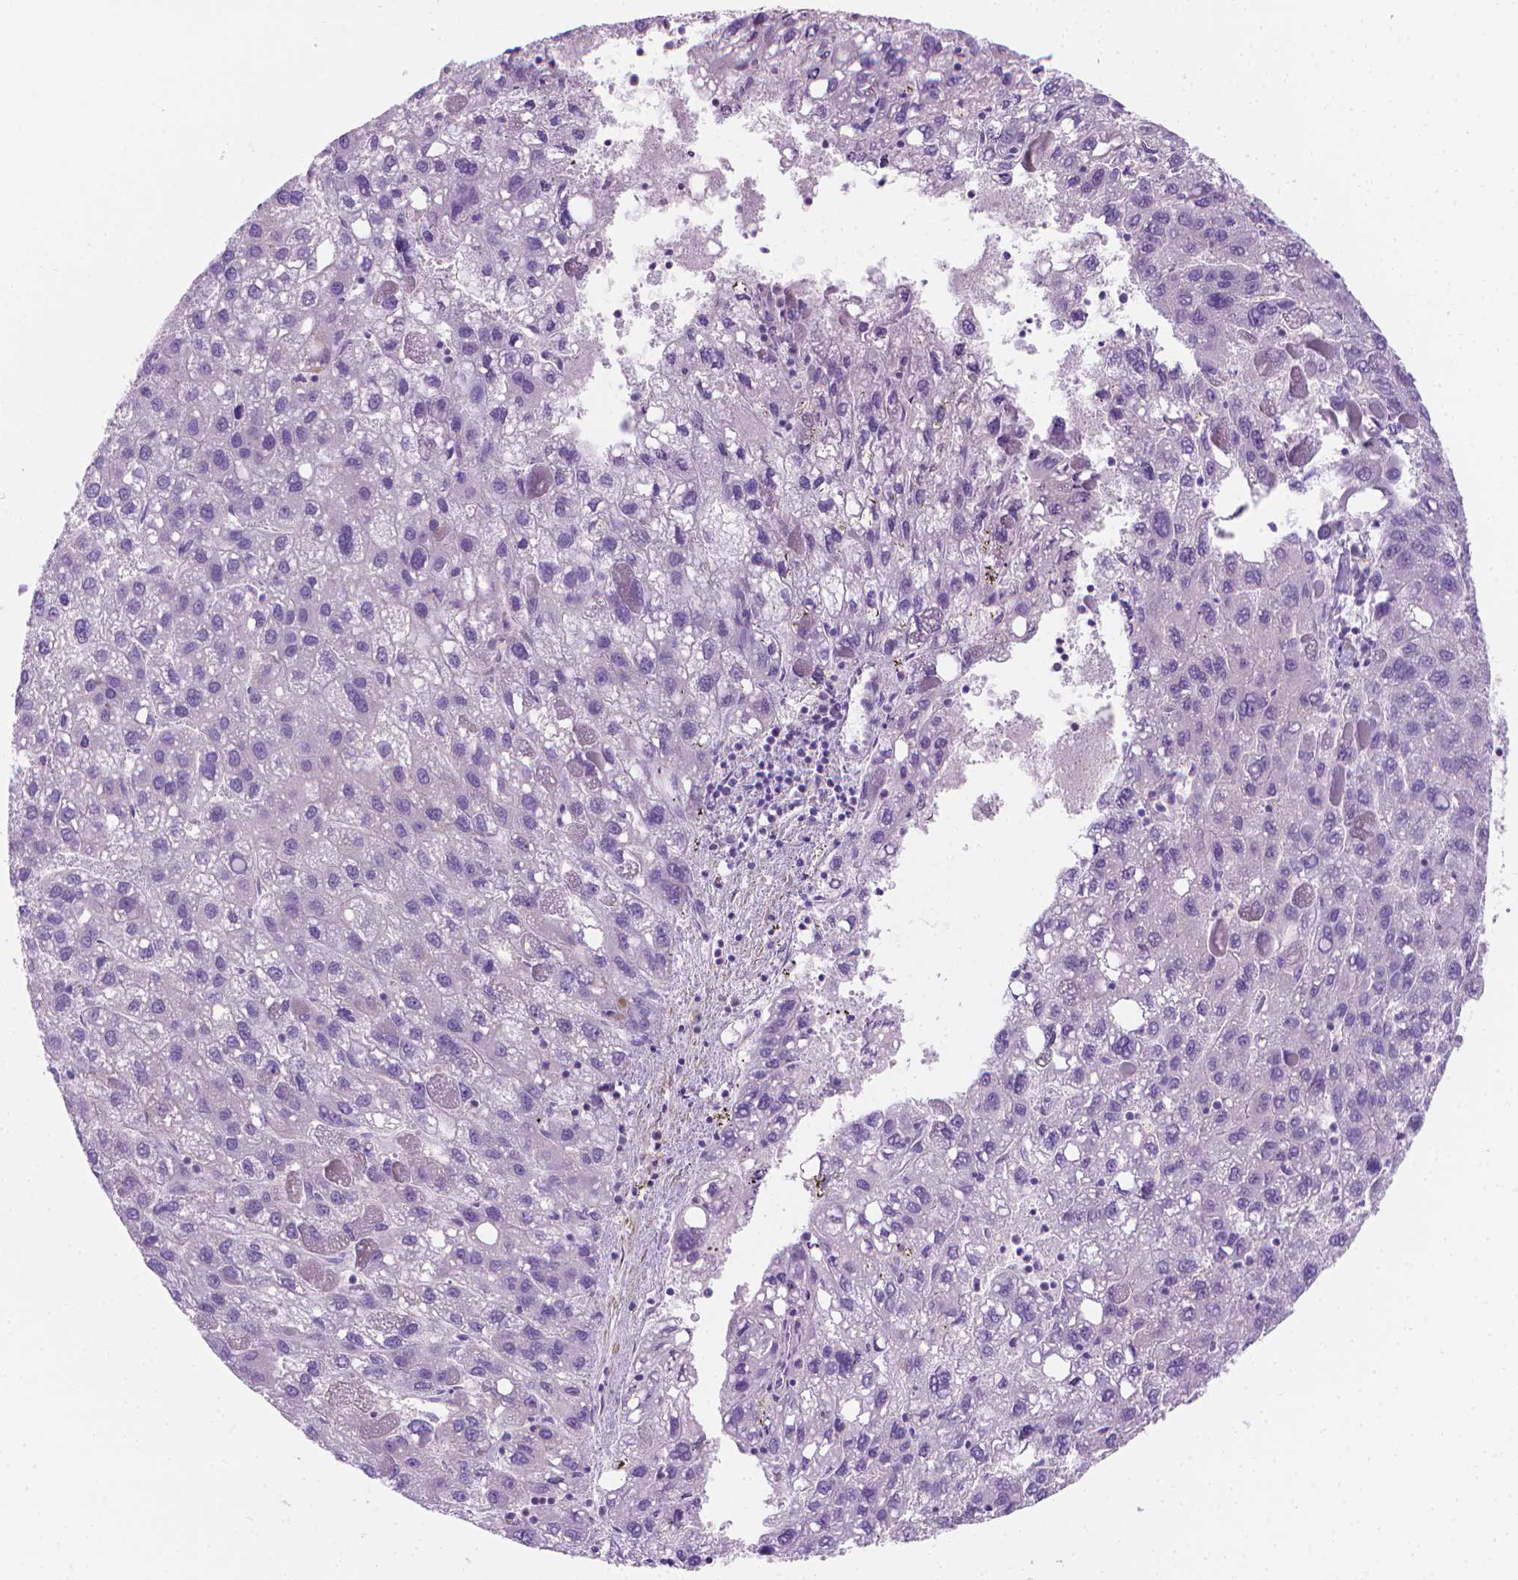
{"staining": {"intensity": "negative", "quantity": "none", "location": "none"}, "tissue": "liver cancer", "cell_type": "Tumor cells", "image_type": "cancer", "snomed": [{"axis": "morphology", "description": "Carcinoma, Hepatocellular, NOS"}, {"axis": "topography", "description": "Liver"}], "caption": "Immunohistochemical staining of human liver cancer (hepatocellular carcinoma) reveals no significant staining in tumor cells.", "gene": "FASN", "patient": {"sex": "female", "age": 82}}